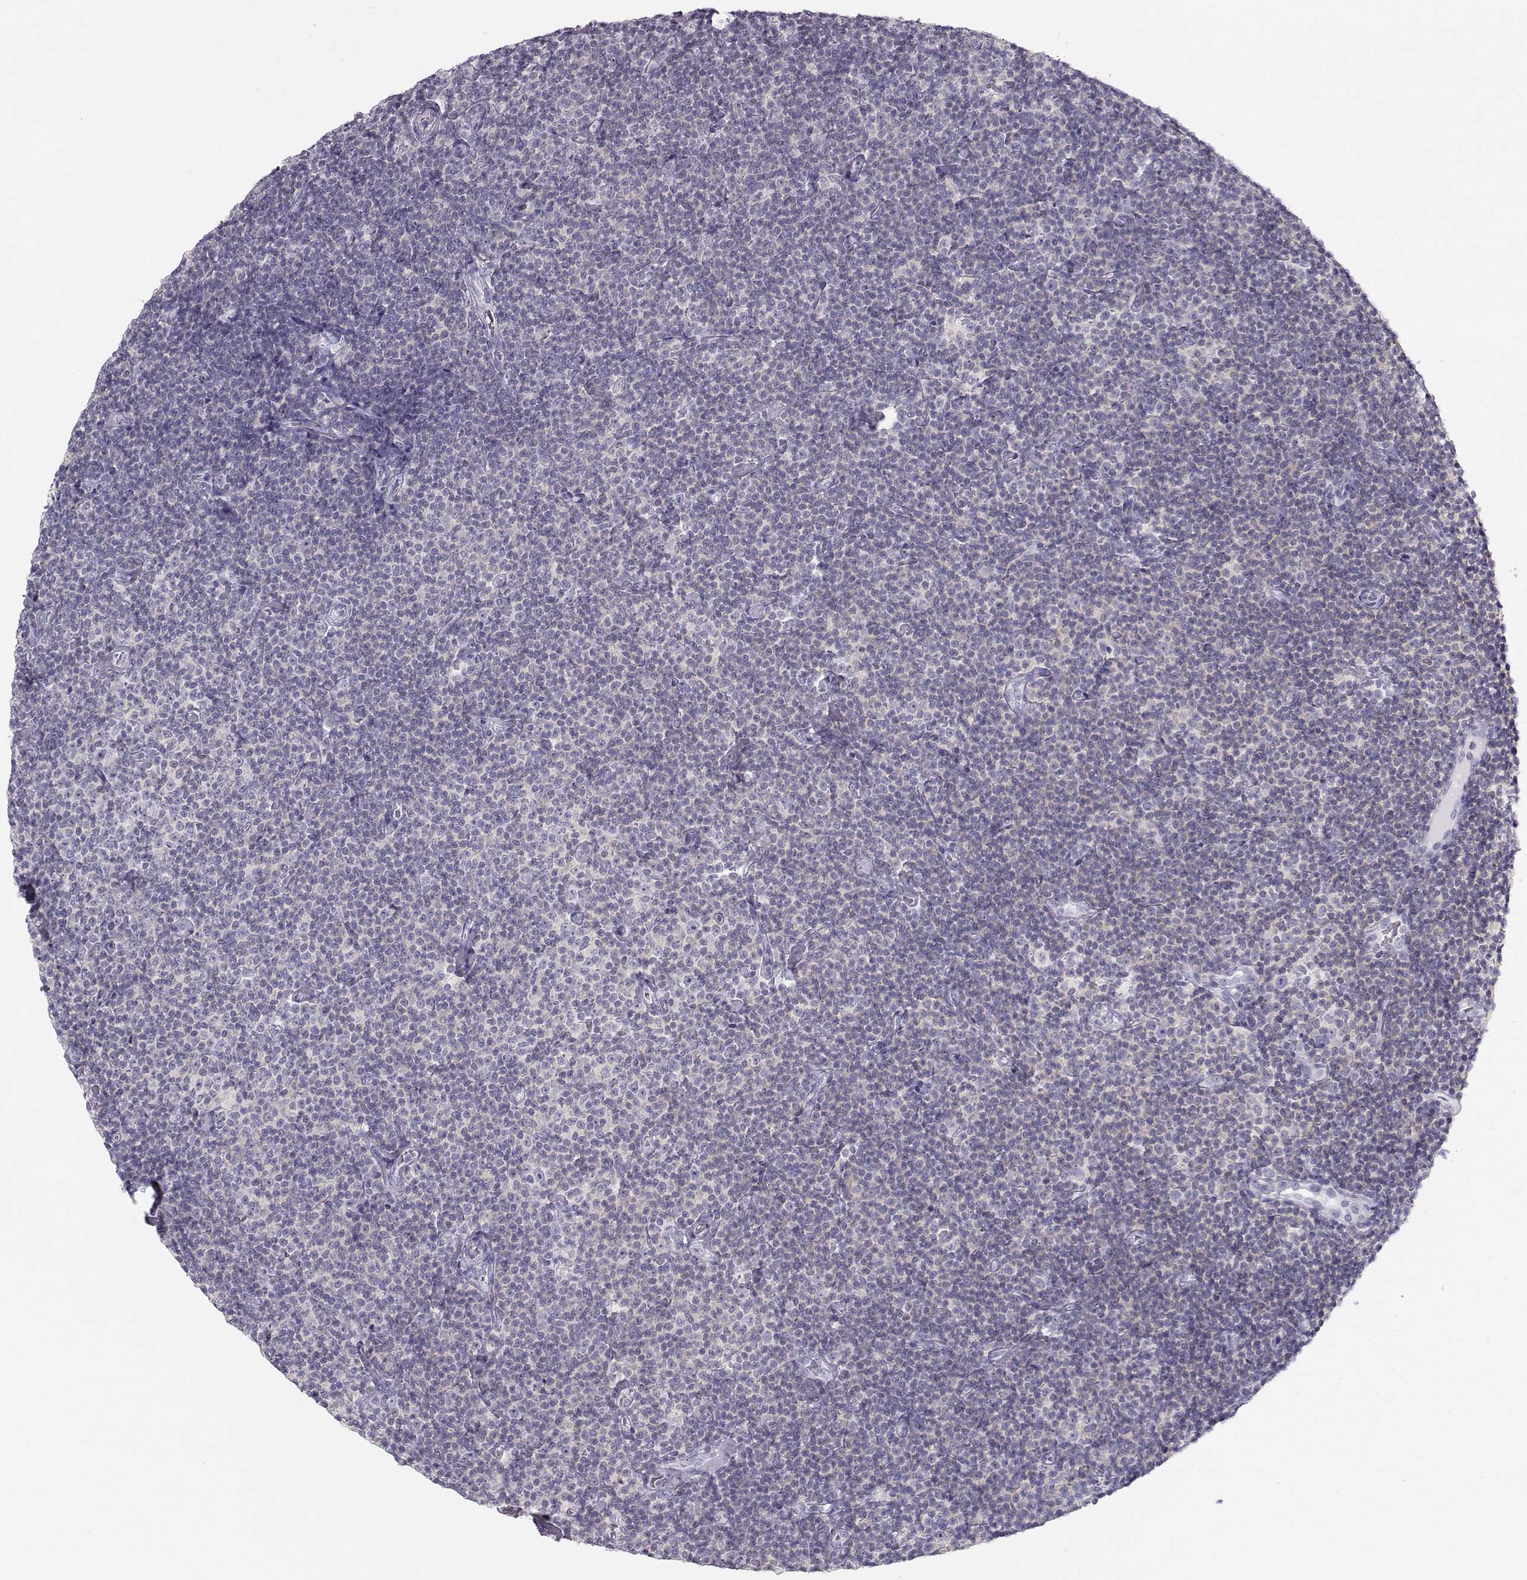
{"staining": {"intensity": "negative", "quantity": "none", "location": "none"}, "tissue": "lymphoma", "cell_type": "Tumor cells", "image_type": "cancer", "snomed": [{"axis": "morphology", "description": "Malignant lymphoma, non-Hodgkin's type, Low grade"}, {"axis": "topography", "description": "Lymph node"}], "caption": "DAB (3,3'-diaminobenzidine) immunohistochemical staining of lymphoma reveals no significant staining in tumor cells.", "gene": "LEPR", "patient": {"sex": "male", "age": 81}}